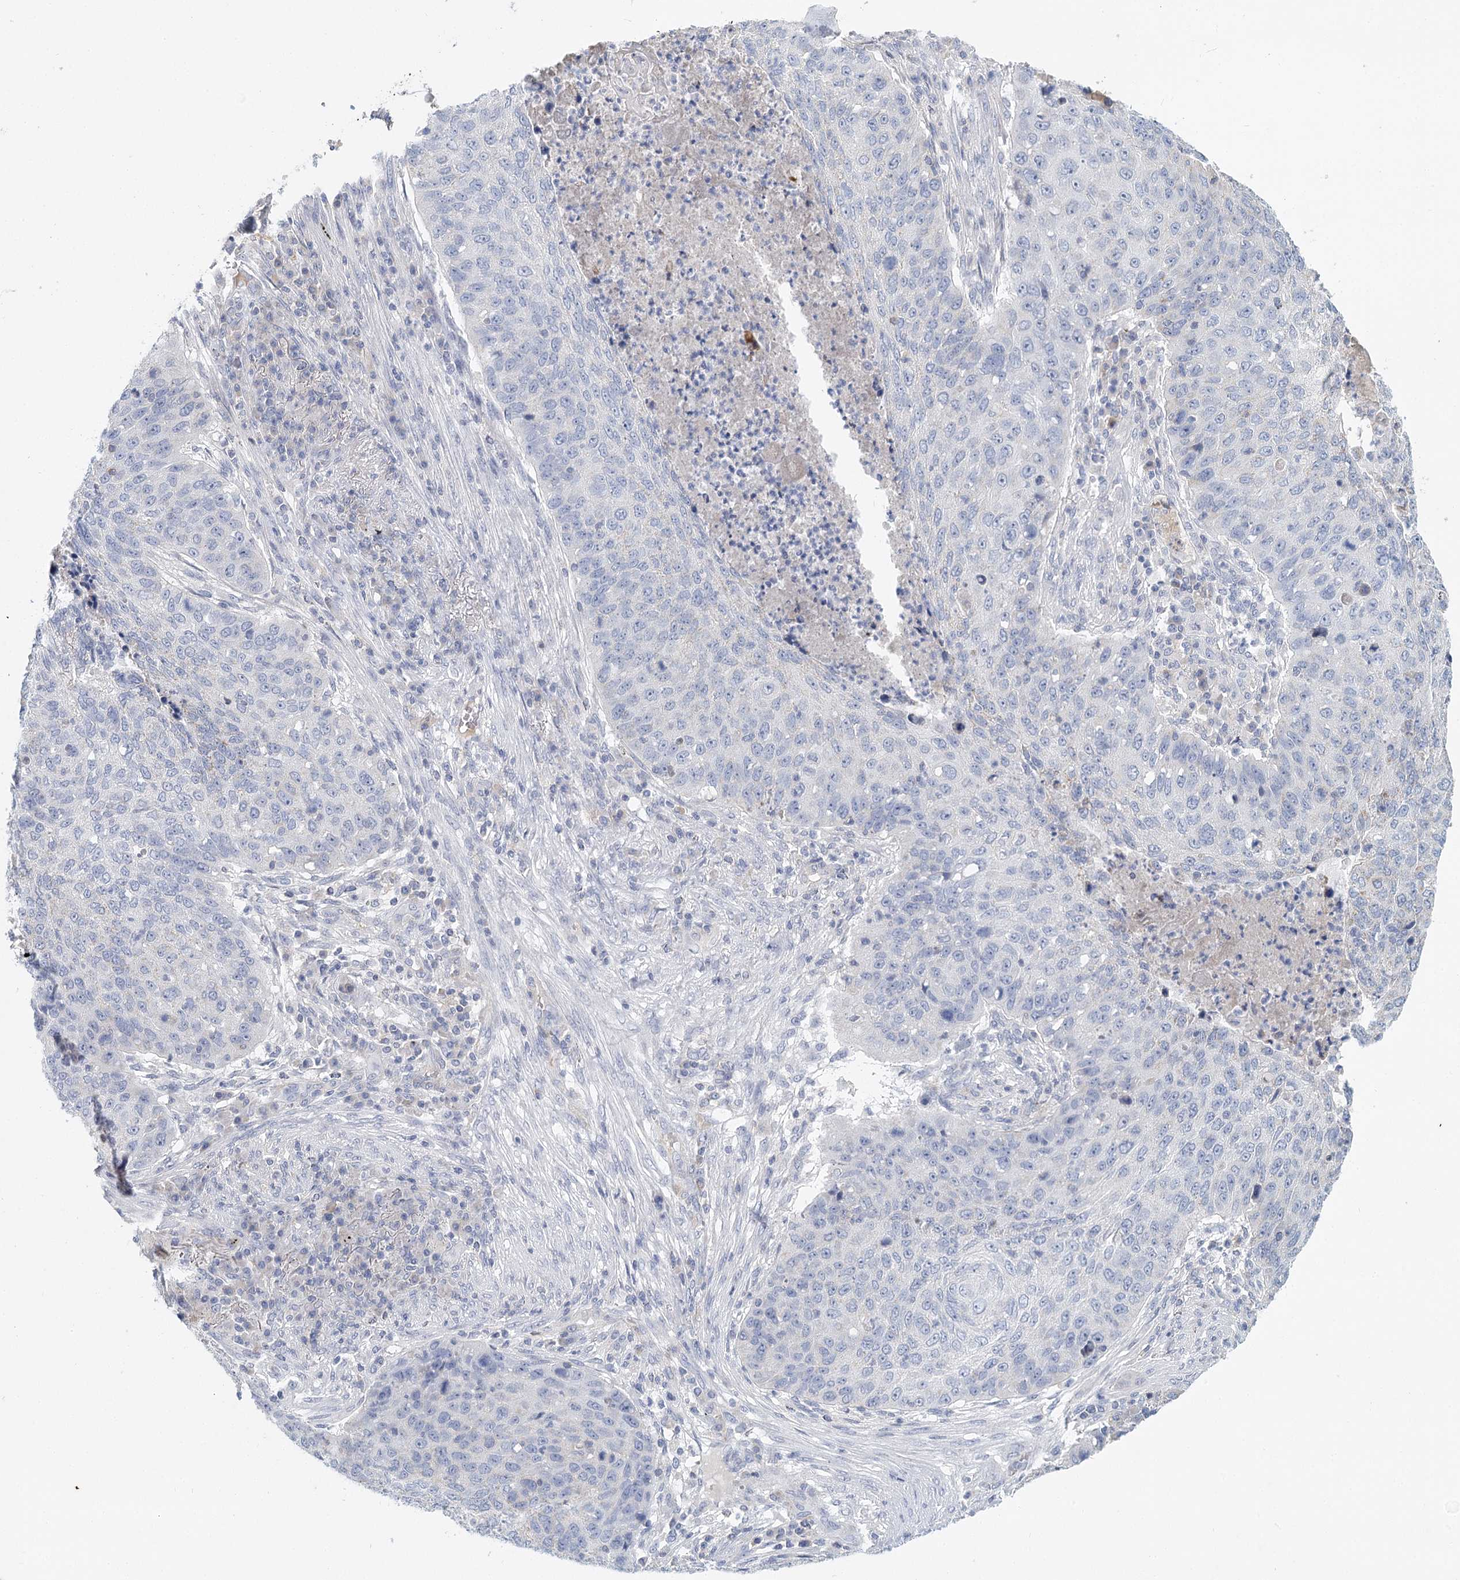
{"staining": {"intensity": "negative", "quantity": "none", "location": "none"}, "tissue": "lung cancer", "cell_type": "Tumor cells", "image_type": "cancer", "snomed": [{"axis": "morphology", "description": "Squamous cell carcinoma, NOS"}, {"axis": "topography", "description": "Lung"}], "caption": "Immunohistochemistry photomicrograph of neoplastic tissue: human lung squamous cell carcinoma stained with DAB (3,3'-diaminobenzidine) shows no significant protein expression in tumor cells.", "gene": "ARHGAP44", "patient": {"sex": "female", "age": 63}}